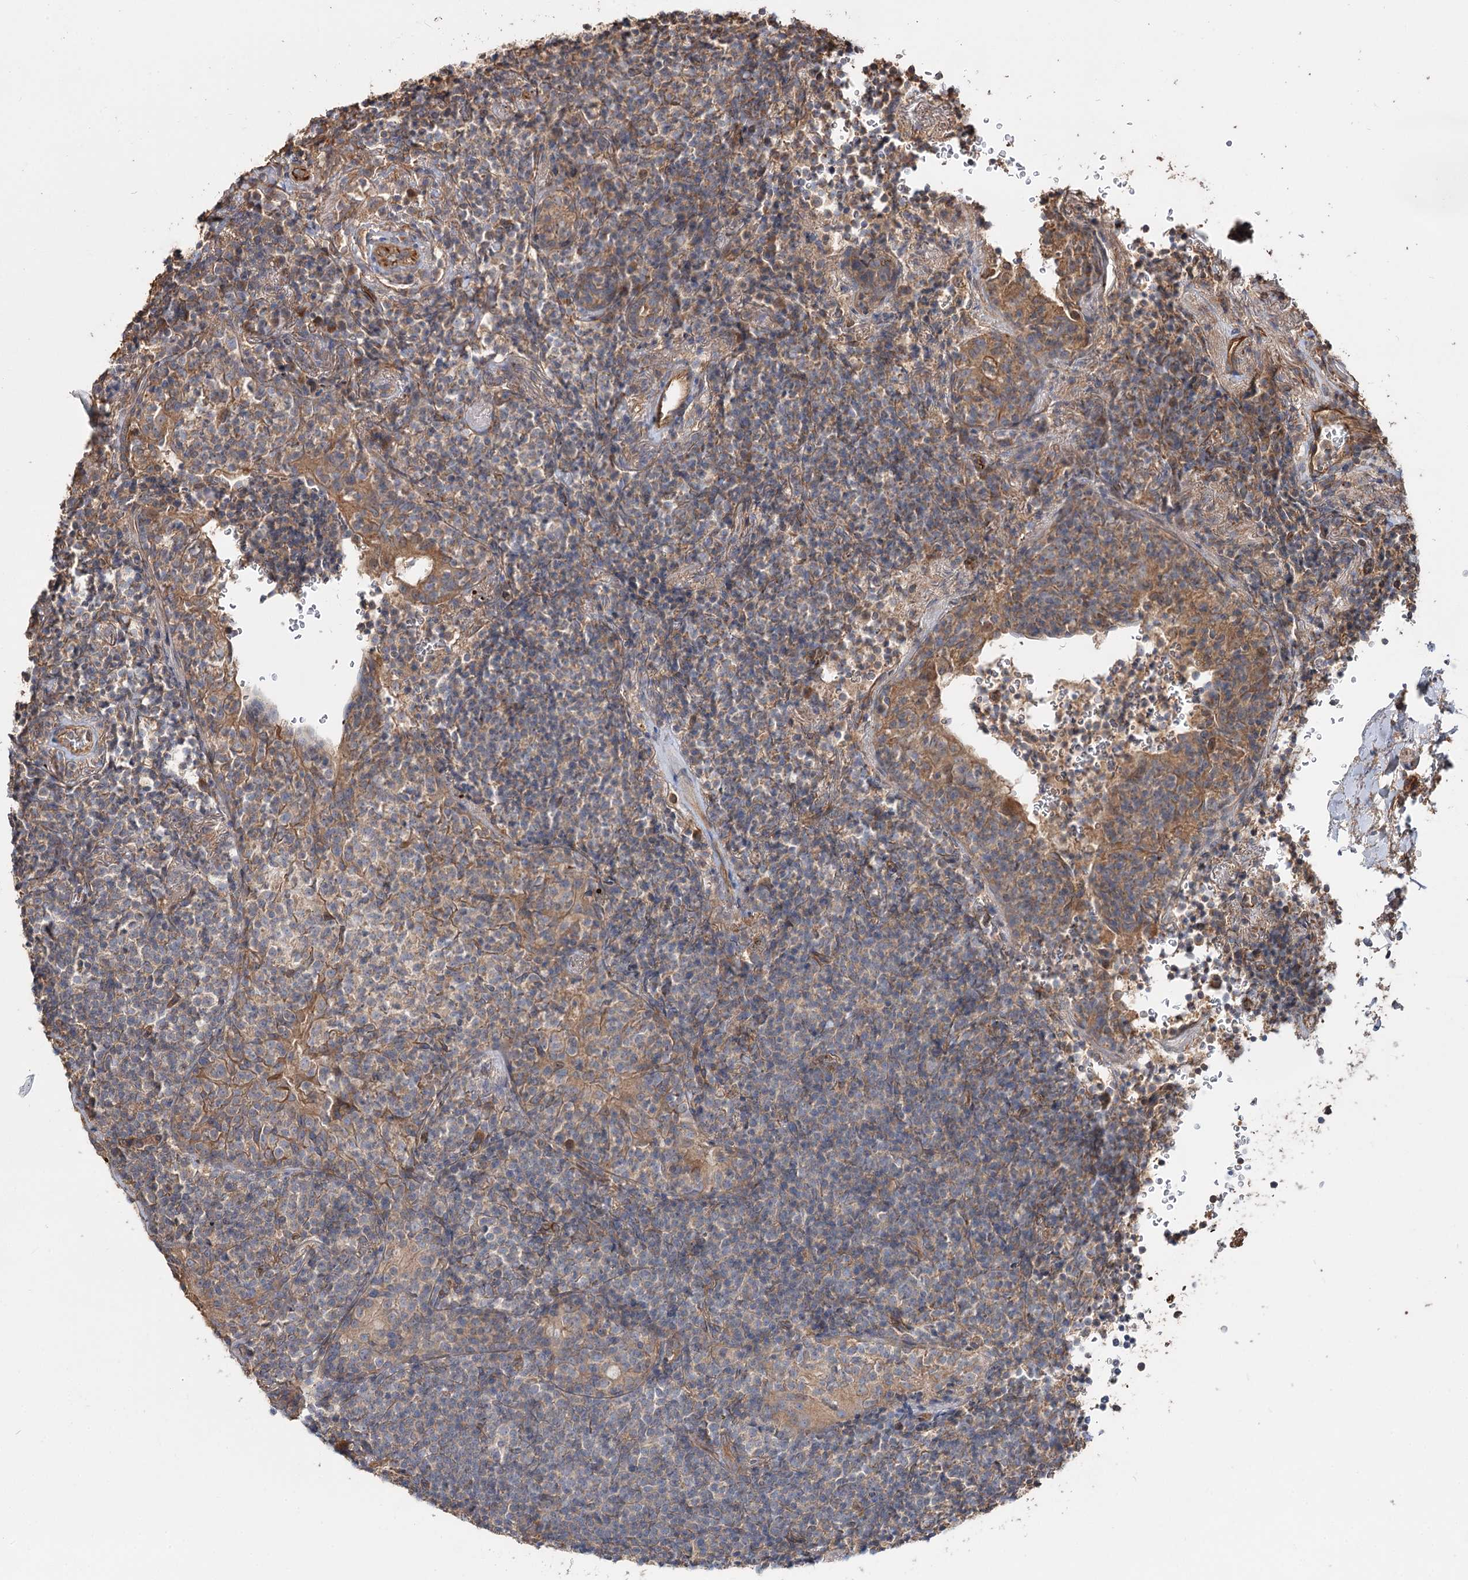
{"staining": {"intensity": "weak", "quantity": "<25%", "location": "cytoplasmic/membranous"}, "tissue": "lymphoma", "cell_type": "Tumor cells", "image_type": "cancer", "snomed": [{"axis": "morphology", "description": "Malignant lymphoma, non-Hodgkin's type, Low grade"}, {"axis": "topography", "description": "Lung"}], "caption": "Immunohistochemistry histopathology image of neoplastic tissue: human lymphoma stained with DAB exhibits no significant protein staining in tumor cells.", "gene": "SPART", "patient": {"sex": "female", "age": 71}}